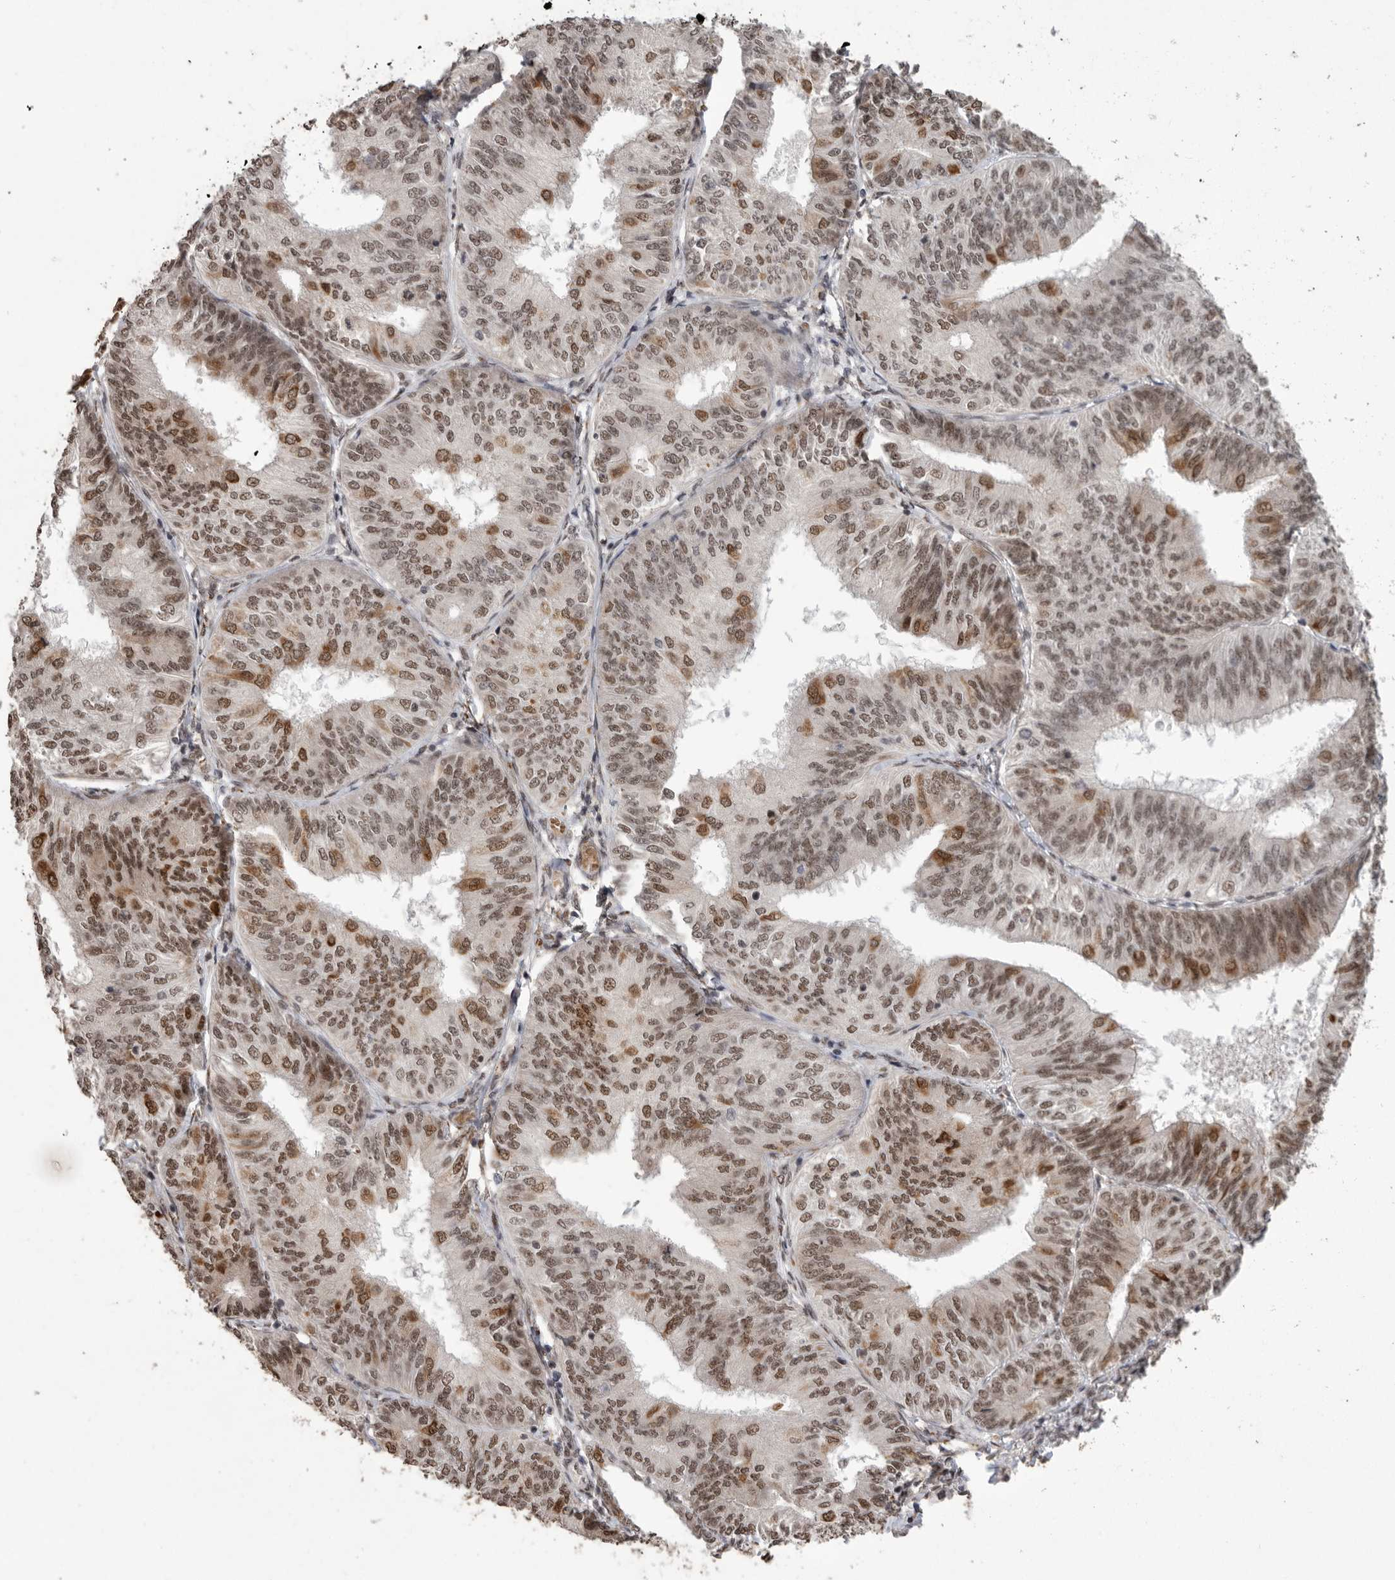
{"staining": {"intensity": "moderate", "quantity": ">75%", "location": "nuclear"}, "tissue": "endometrial cancer", "cell_type": "Tumor cells", "image_type": "cancer", "snomed": [{"axis": "morphology", "description": "Adenocarcinoma, NOS"}, {"axis": "topography", "description": "Endometrium"}], "caption": "Endometrial adenocarcinoma stained for a protein (brown) shows moderate nuclear positive positivity in approximately >75% of tumor cells.", "gene": "PPP1R10", "patient": {"sex": "female", "age": 58}}